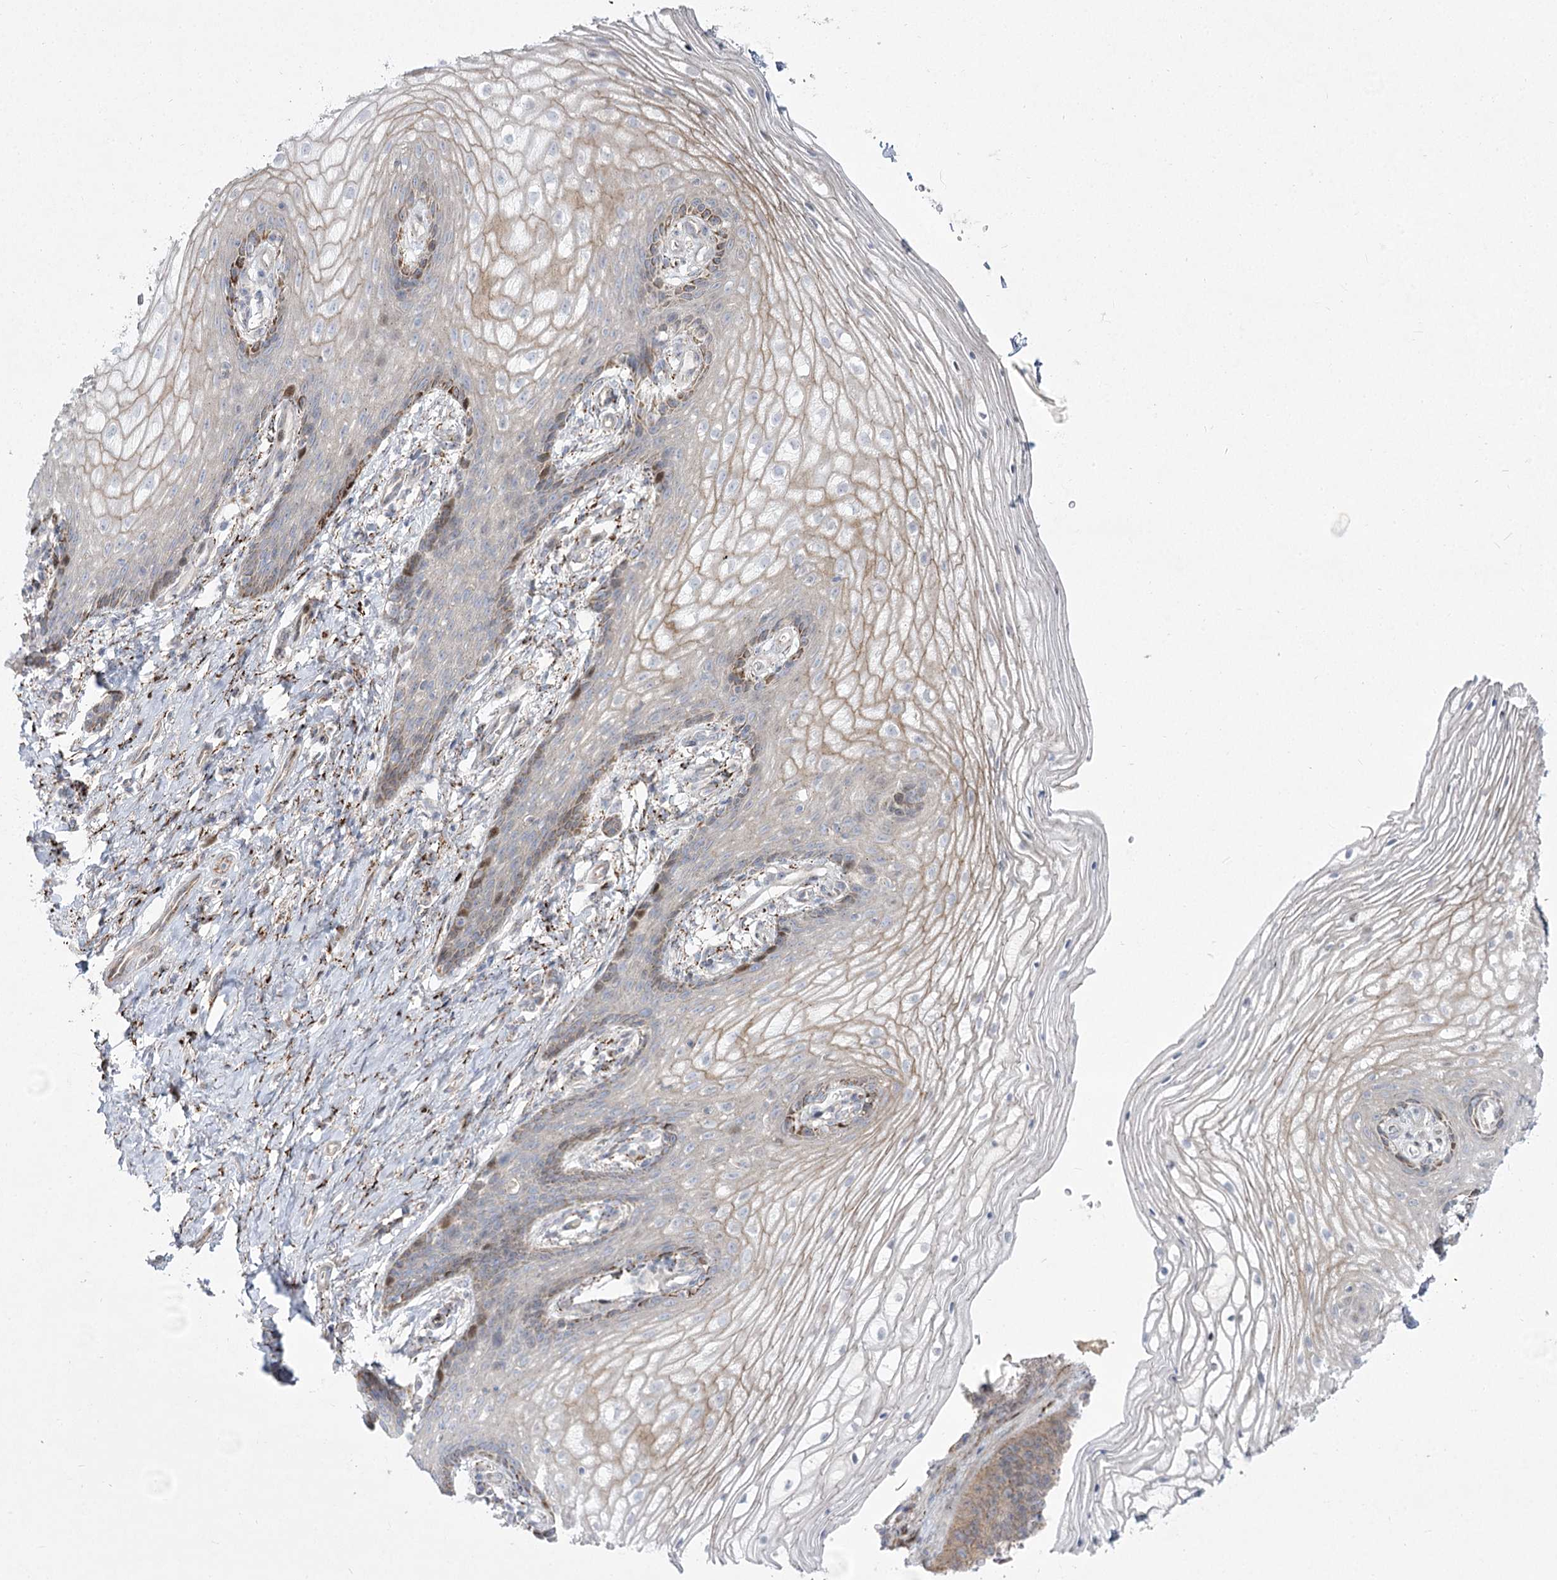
{"staining": {"intensity": "moderate", "quantity": "<25%", "location": "cytoplasmic/membranous,nuclear"}, "tissue": "vagina", "cell_type": "Squamous epithelial cells", "image_type": "normal", "snomed": [{"axis": "morphology", "description": "Normal tissue, NOS"}, {"axis": "topography", "description": "Vagina"}], "caption": "A high-resolution micrograph shows immunohistochemistry (IHC) staining of unremarkable vagina, which displays moderate cytoplasmic/membranous,nuclear positivity in about <25% of squamous epithelial cells. The staining is performed using DAB (3,3'-diaminobenzidine) brown chromogen to label protein expression. The nuclei are counter-stained blue using hematoxylin.", "gene": "CEP164", "patient": {"sex": "female", "age": 60}}